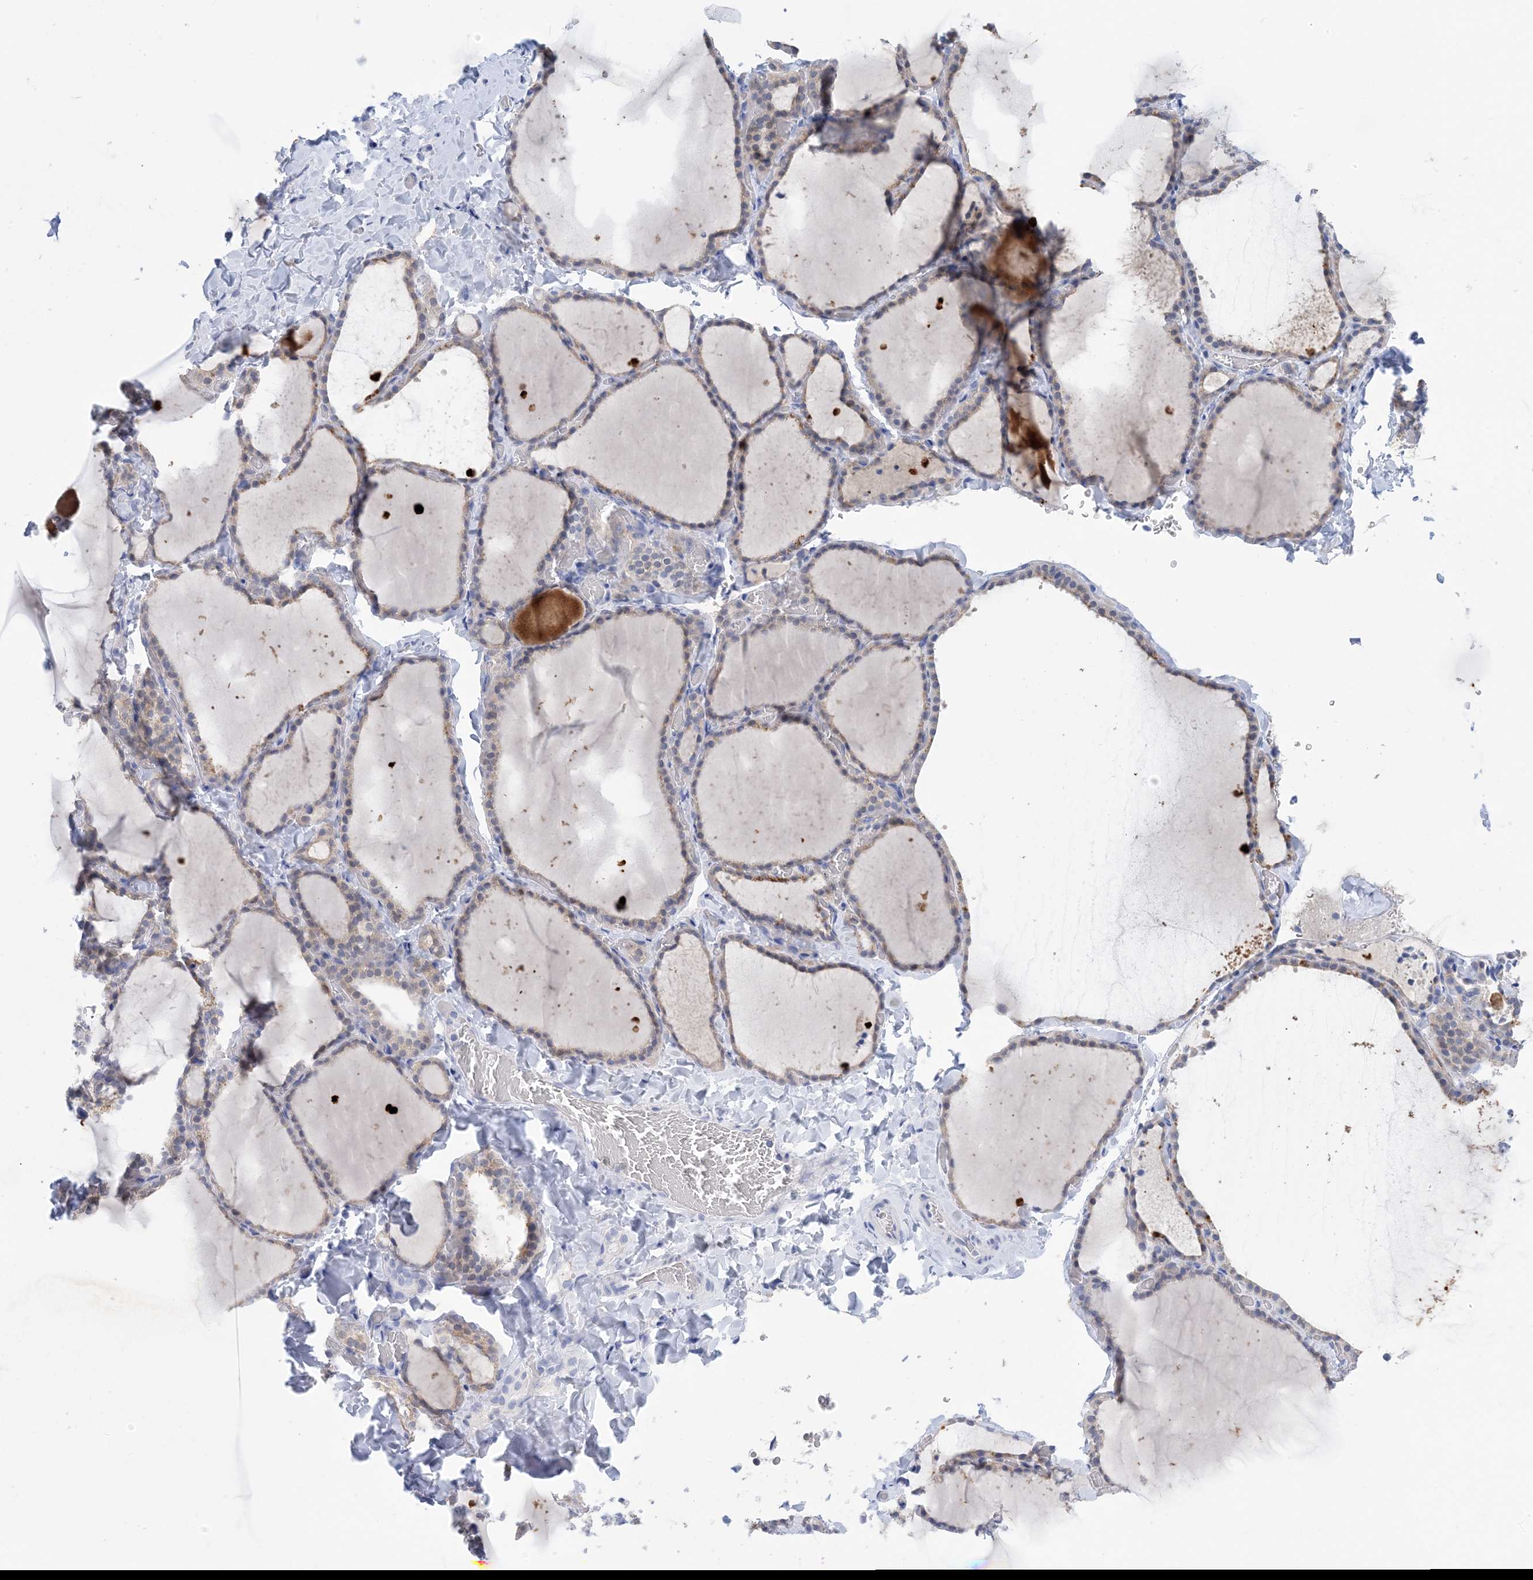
{"staining": {"intensity": "weak", "quantity": "25%-75%", "location": "cytoplasmic/membranous"}, "tissue": "thyroid gland", "cell_type": "Glandular cells", "image_type": "normal", "snomed": [{"axis": "morphology", "description": "Normal tissue, NOS"}, {"axis": "topography", "description": "Thyroid gland"}], "caption": "A brown stain labels weak cytoplasmic/membranous expression of a protein in glandular cells of normal thyroid gland. The staining is performed using DAB (3,3'-diaminobenzidine) brown chromogen to label protein expression. The nuclei are counter-stained blue using hematoxylin.", "gene": "SH3YL1", "patient": {"sex": "female", "age": 22}}